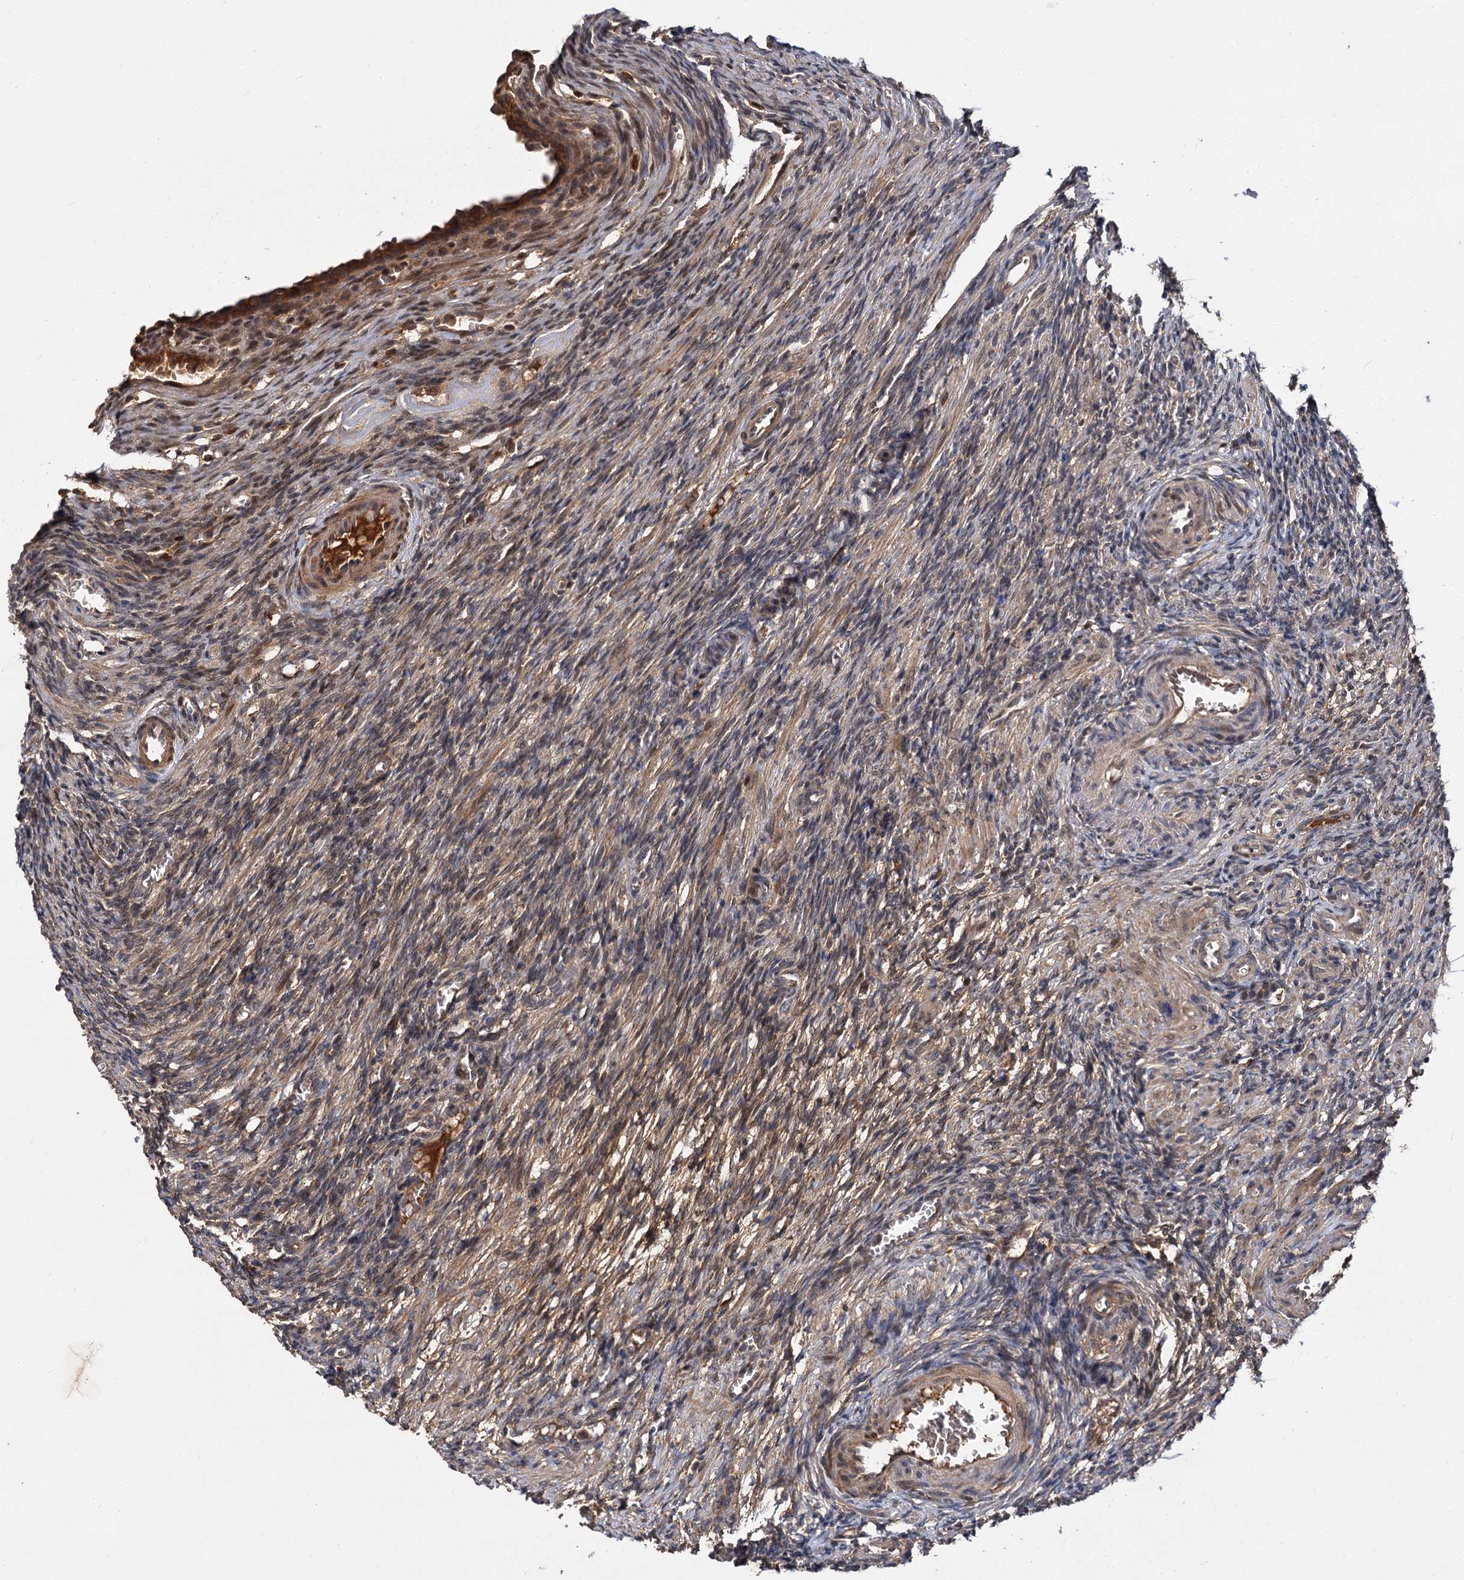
{"staining": {"intensity": "weak", "quantity": "<25%", "location": "nuclear"}, "tissue": "ovary", "cell_type": "Ovarian stroma cells", "image_type": "normal", "snomed": [{"axis": "morphology", "description": "Normal tissue, NOS"}, {"axis": "topography", "description": "Ovary"}], "caption": "Ovarian stroma cells show no significant protein expression in unremarkable ovary.", "gene": "MBD6", "patient": {"sex": "female", "age": 27}}